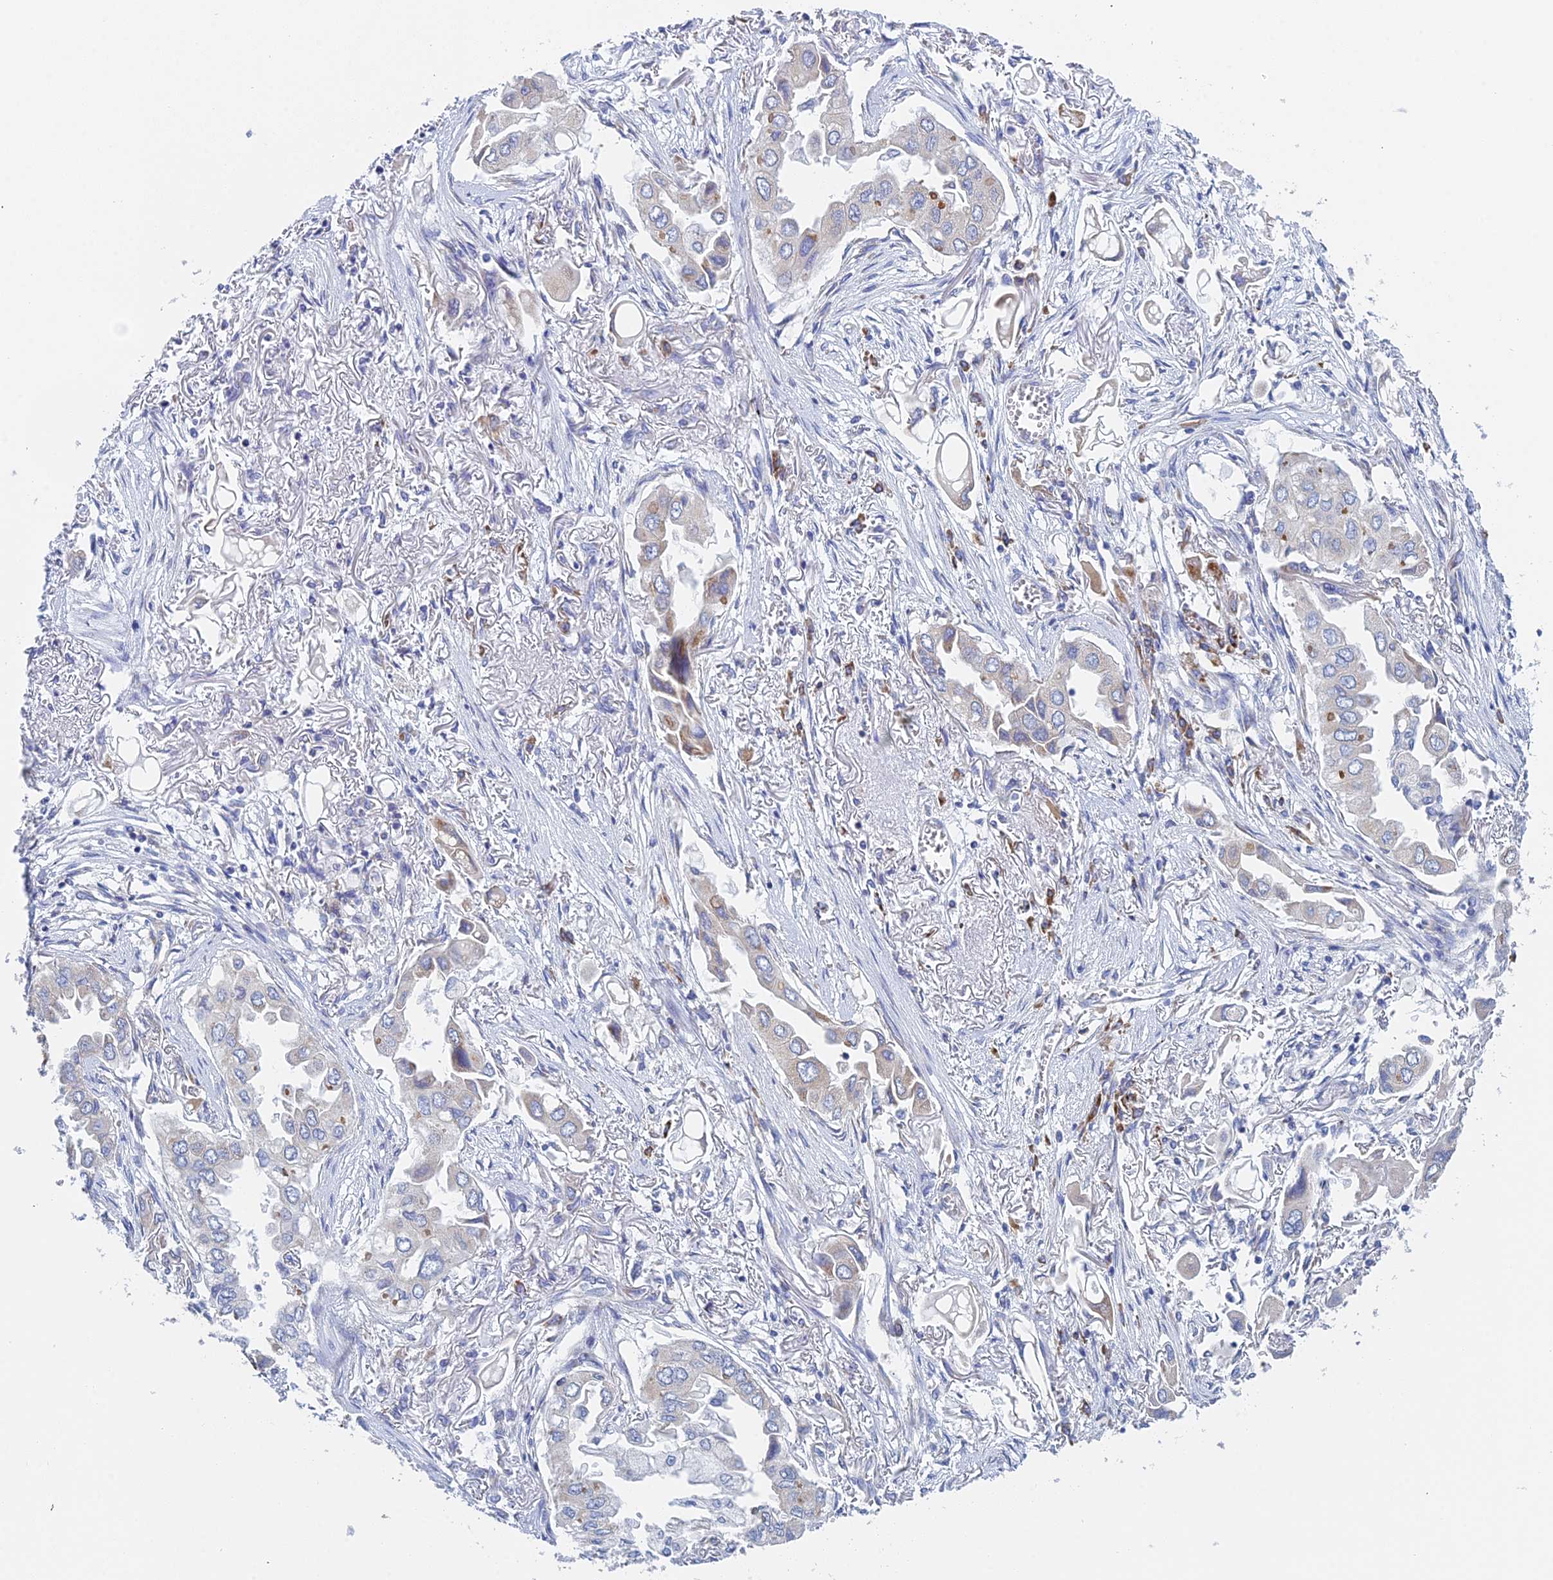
{"staining": {"intensity": "moderate", "quantity": "<25%", "location": "cytoplasmic/membranous"}, "tissue": "lung cancer", "cell_type": "Tumor cells", "image_type": "cancer", "snomed": [{"axis": "morphology", "description": "Adenocarcinoma, NOS"}, {"axis": "topography", "description": "Lung"}], "caption": "The immunohistochemical stain shows moderate cytoplasmic/membranous expression in tumor cells of lung adenocarcinoma tissue.", "gene": "CRACR2B", "patient": {"sex": "female", "age": 76}}